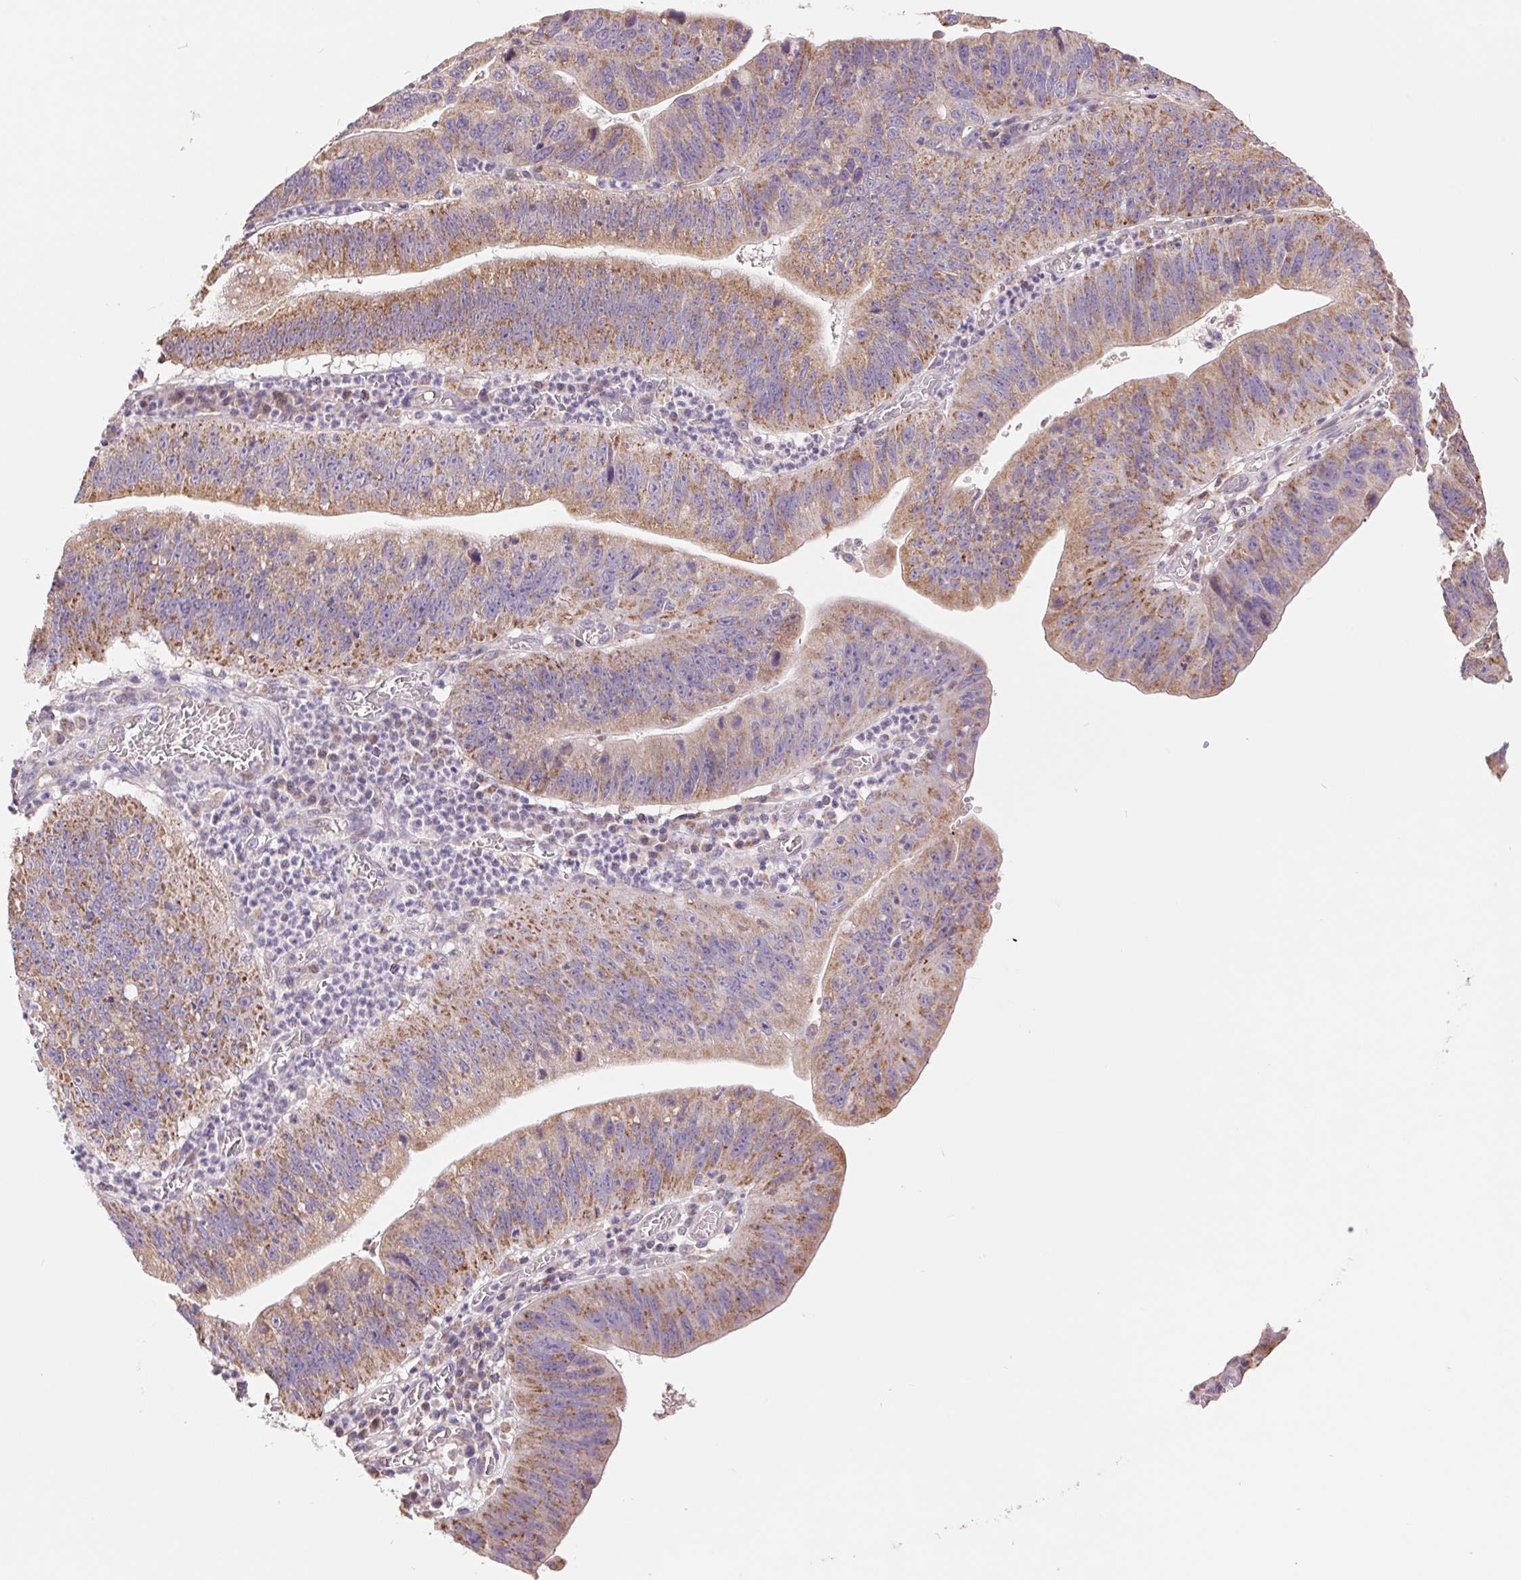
{"staining": {"intensity": "moderate", "quantity": "25%-75%", "location": "cytoplasmic/membranous"}, "tissue": "stomach cancer", "cell_type": "Tumor cells", "image_type": "cancer", "snomed": [{"axis": "morphology", "description": "Adenocarcinoma, NOS"}, {"axis": "topography", "description": "Stomach"}], "caption": "Immunohistochemistry (IHC) micrograph of stomach cancer stained for a protein (brown), which displays medium levels of moderate cytoplasmic/membranous expression in approximately 25%-75% of tumor cells.", "gene": "DGUOK", "patient": {"sex": "male", "age": 59}}